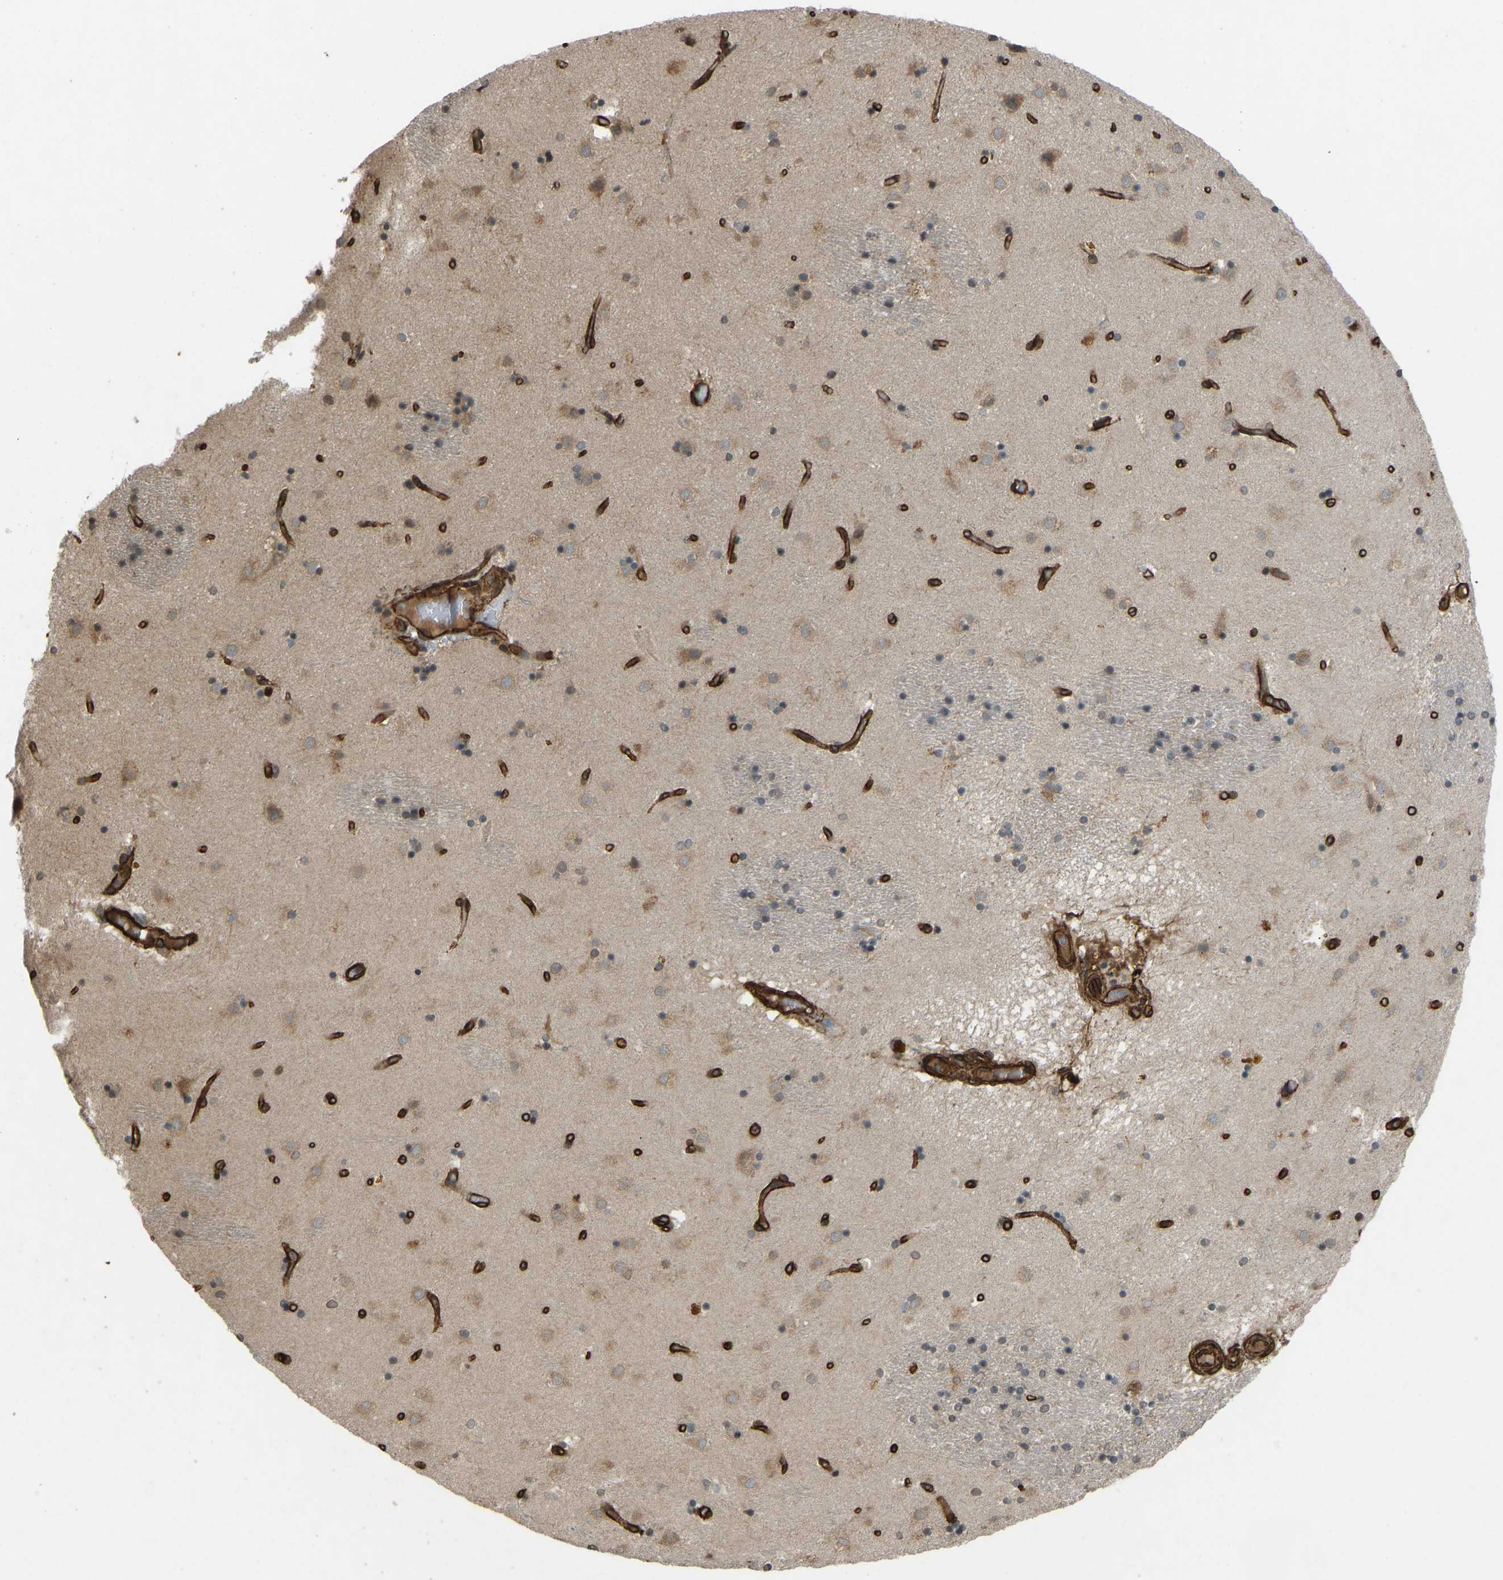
{"staining": {"intensity": "weak", "quantity": "<25%", "location": "cytoplasmic/membranous"}, "tissue": "caudate", "cell_type": "Glial cells", "image_type": "normal", "snomed": [{"axis": "morphology", "description": "Normal tissue, NOS"}, {"axis": "topography", "description": "Lateral ventricle wall"}], "caption": "Immunohistochemistry (IHC) micrograph of benign caudate: human caudate stained with DAB (3,3'-diaminobenzidine) shows no significant protein expression in glial cells. The staining was performed using DAB (3,3'-diaminobenzidine) to visualize the protein expression in brown, while the nuclei were stained in blue with hematoxylin (Magnification: 20x).", "gene": "NMB", "patient": {"sex": "male", "age": 70}}